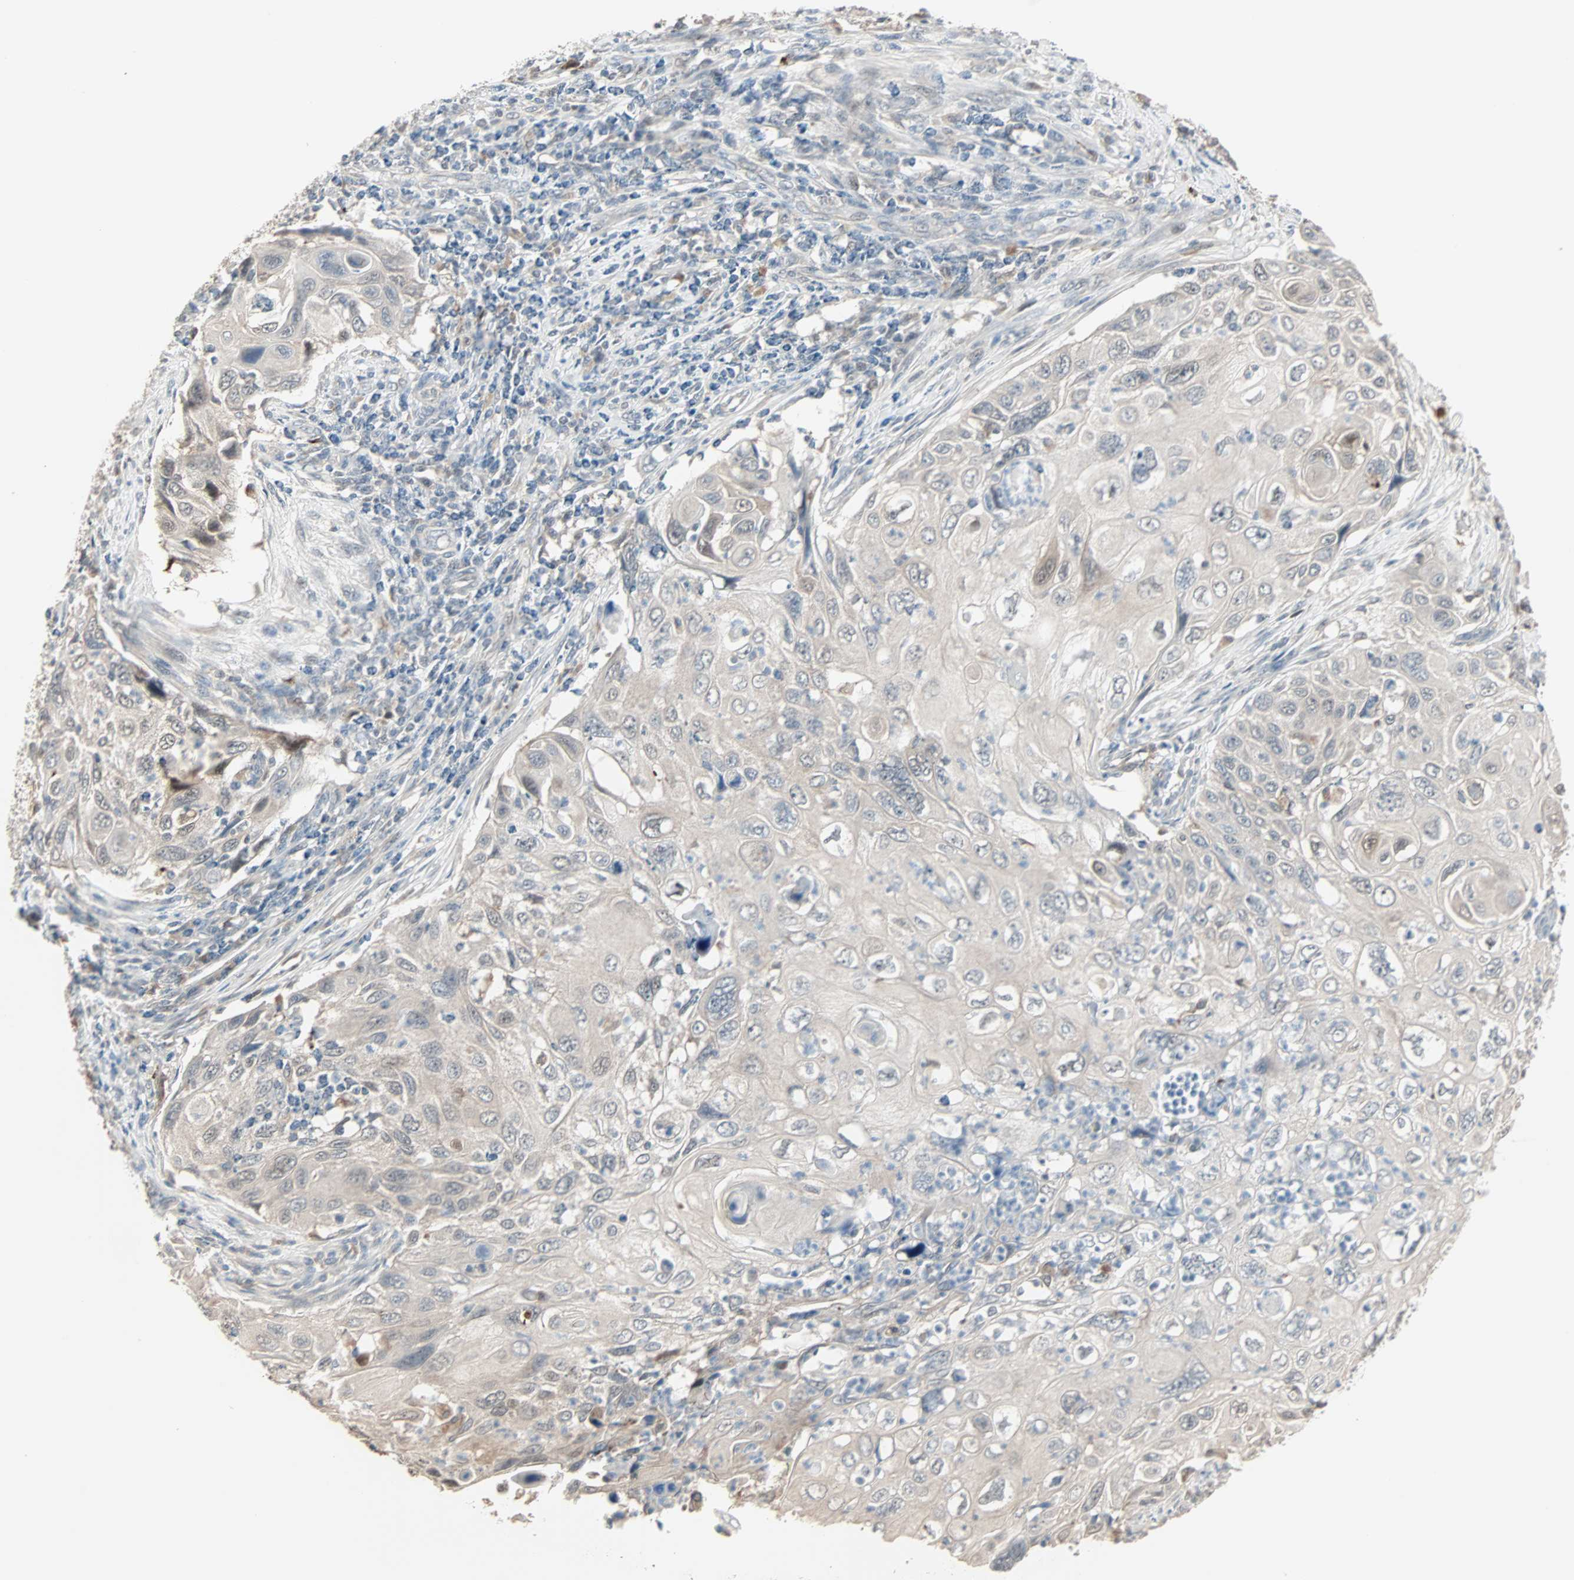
{"staining": {"intensity": "weak", "quantity": ">75%", "location": "cytoplasmic/membranous"}, "tissue": "cervical cancer", "cell_type": "Tumor cells", "image_type": "cancer", "snomed": [{"axis": "morphology", "description": "Squamous cell carcinoma, NOS"}, {"axis": "topography", "description": "Cervix"}], "caption": "Squamous cell carcinoma (cervical) was stained to show a protein in brown. There is low levels of weak cytoplasmic/membranous expression in about >75% of tumor cells.", "gene": "KDM4A", "patient": {"sex": "female", "age": 70}}